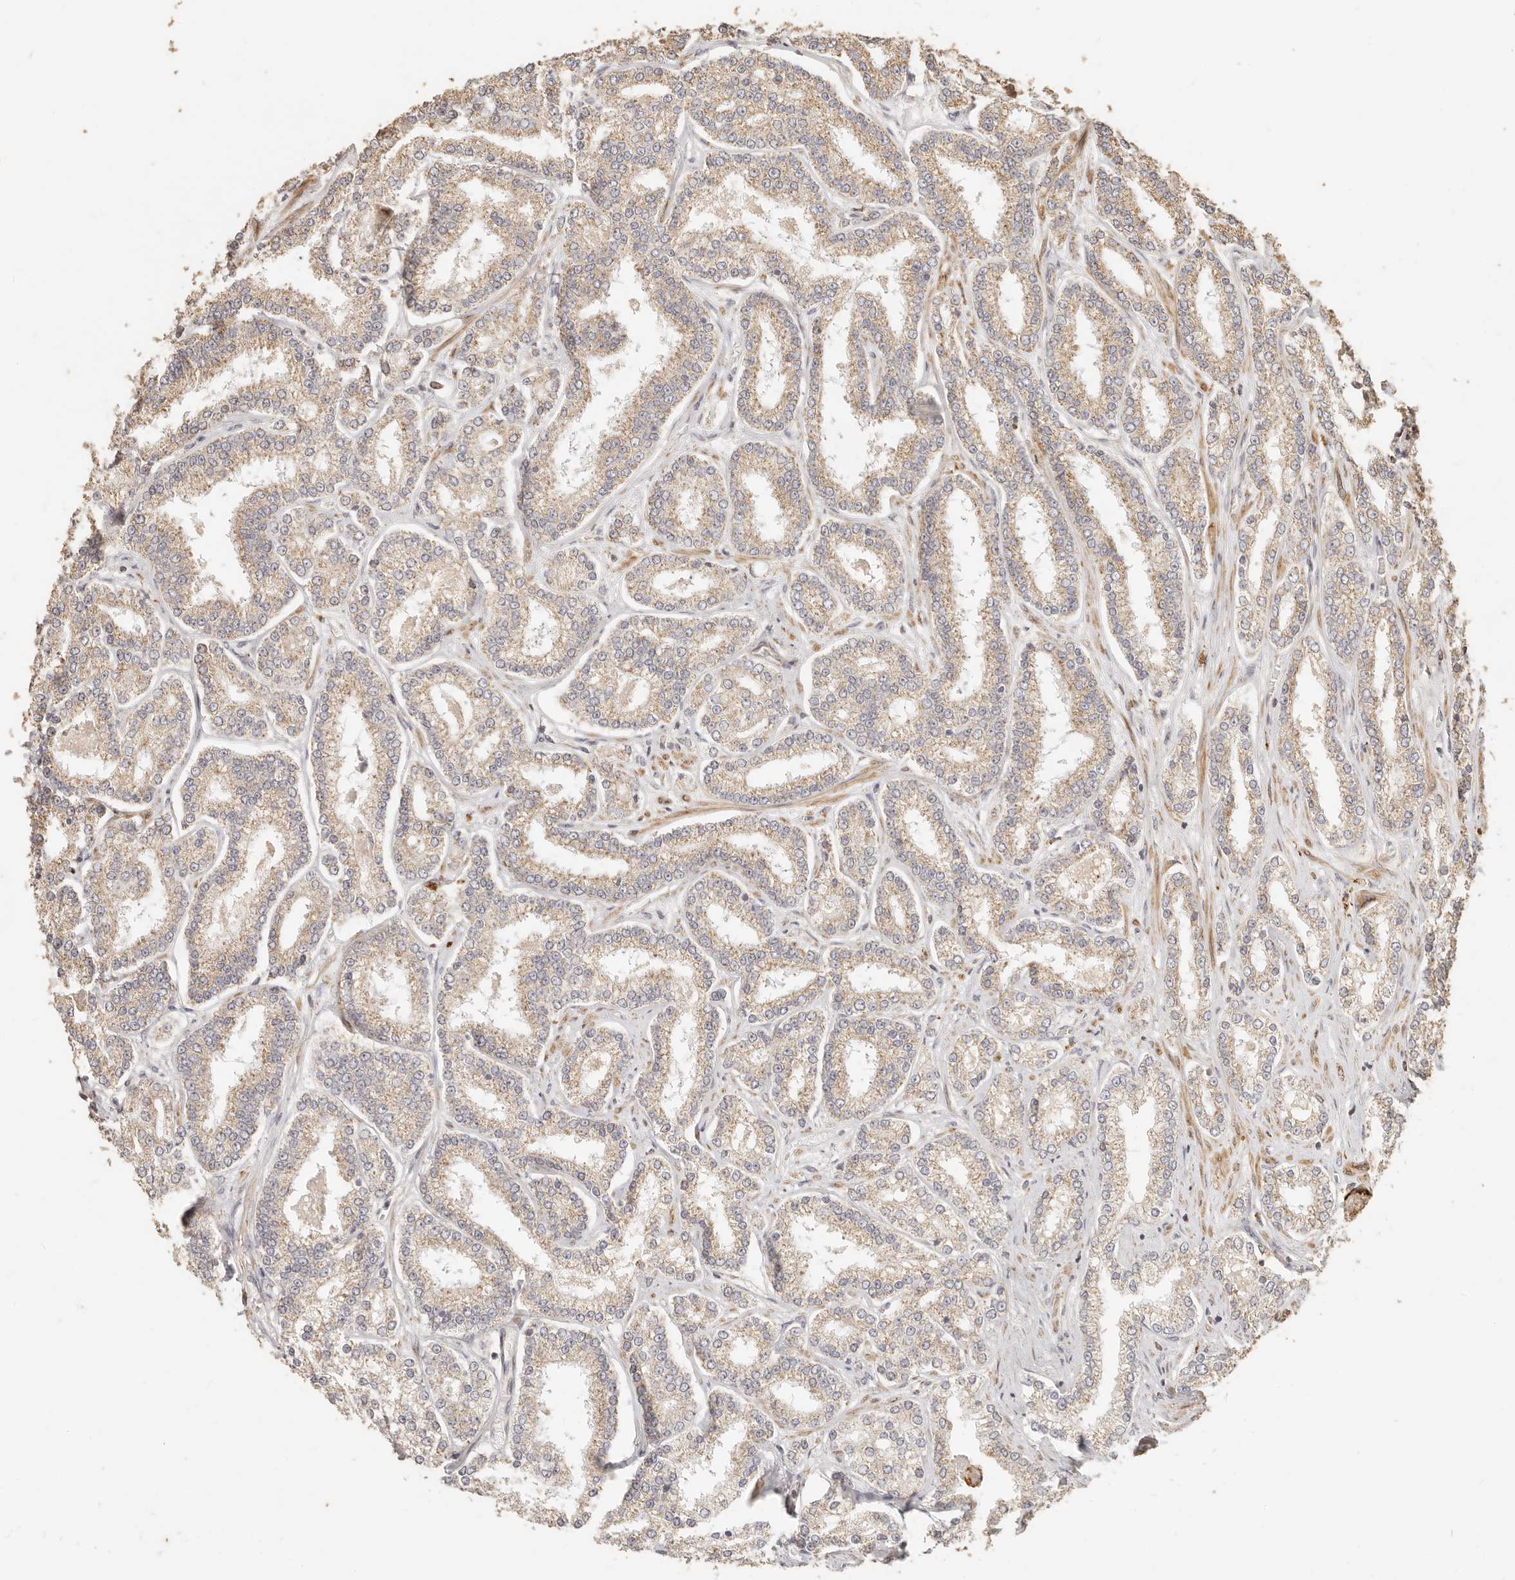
{"staining": {"intensity": "weak", "quantity": ">75%", "location": "cytoplasmic/membranous"}, "tissue": "prostate cancer", "cell_type": "Tumor cells", "image_type": "cancer", "snomed": [{"axis": "morphology", "description": "Normal tissue, NOS"}, {"axis": "morphology", "description": "Adenocarcinoma, High grade"}, {"axis": "topography", "description": "Prostate"}], "caption": "High-power microscopy captured an immunohistochemistry histopathology image of prostate cancer (adenocarcinoma (high-grade)), revealing weak cytoplasmic/membranous staining in about >75% of tumor cells.", "gene": "PTPN22", "patient": {"sex": "male", "age": 83}}